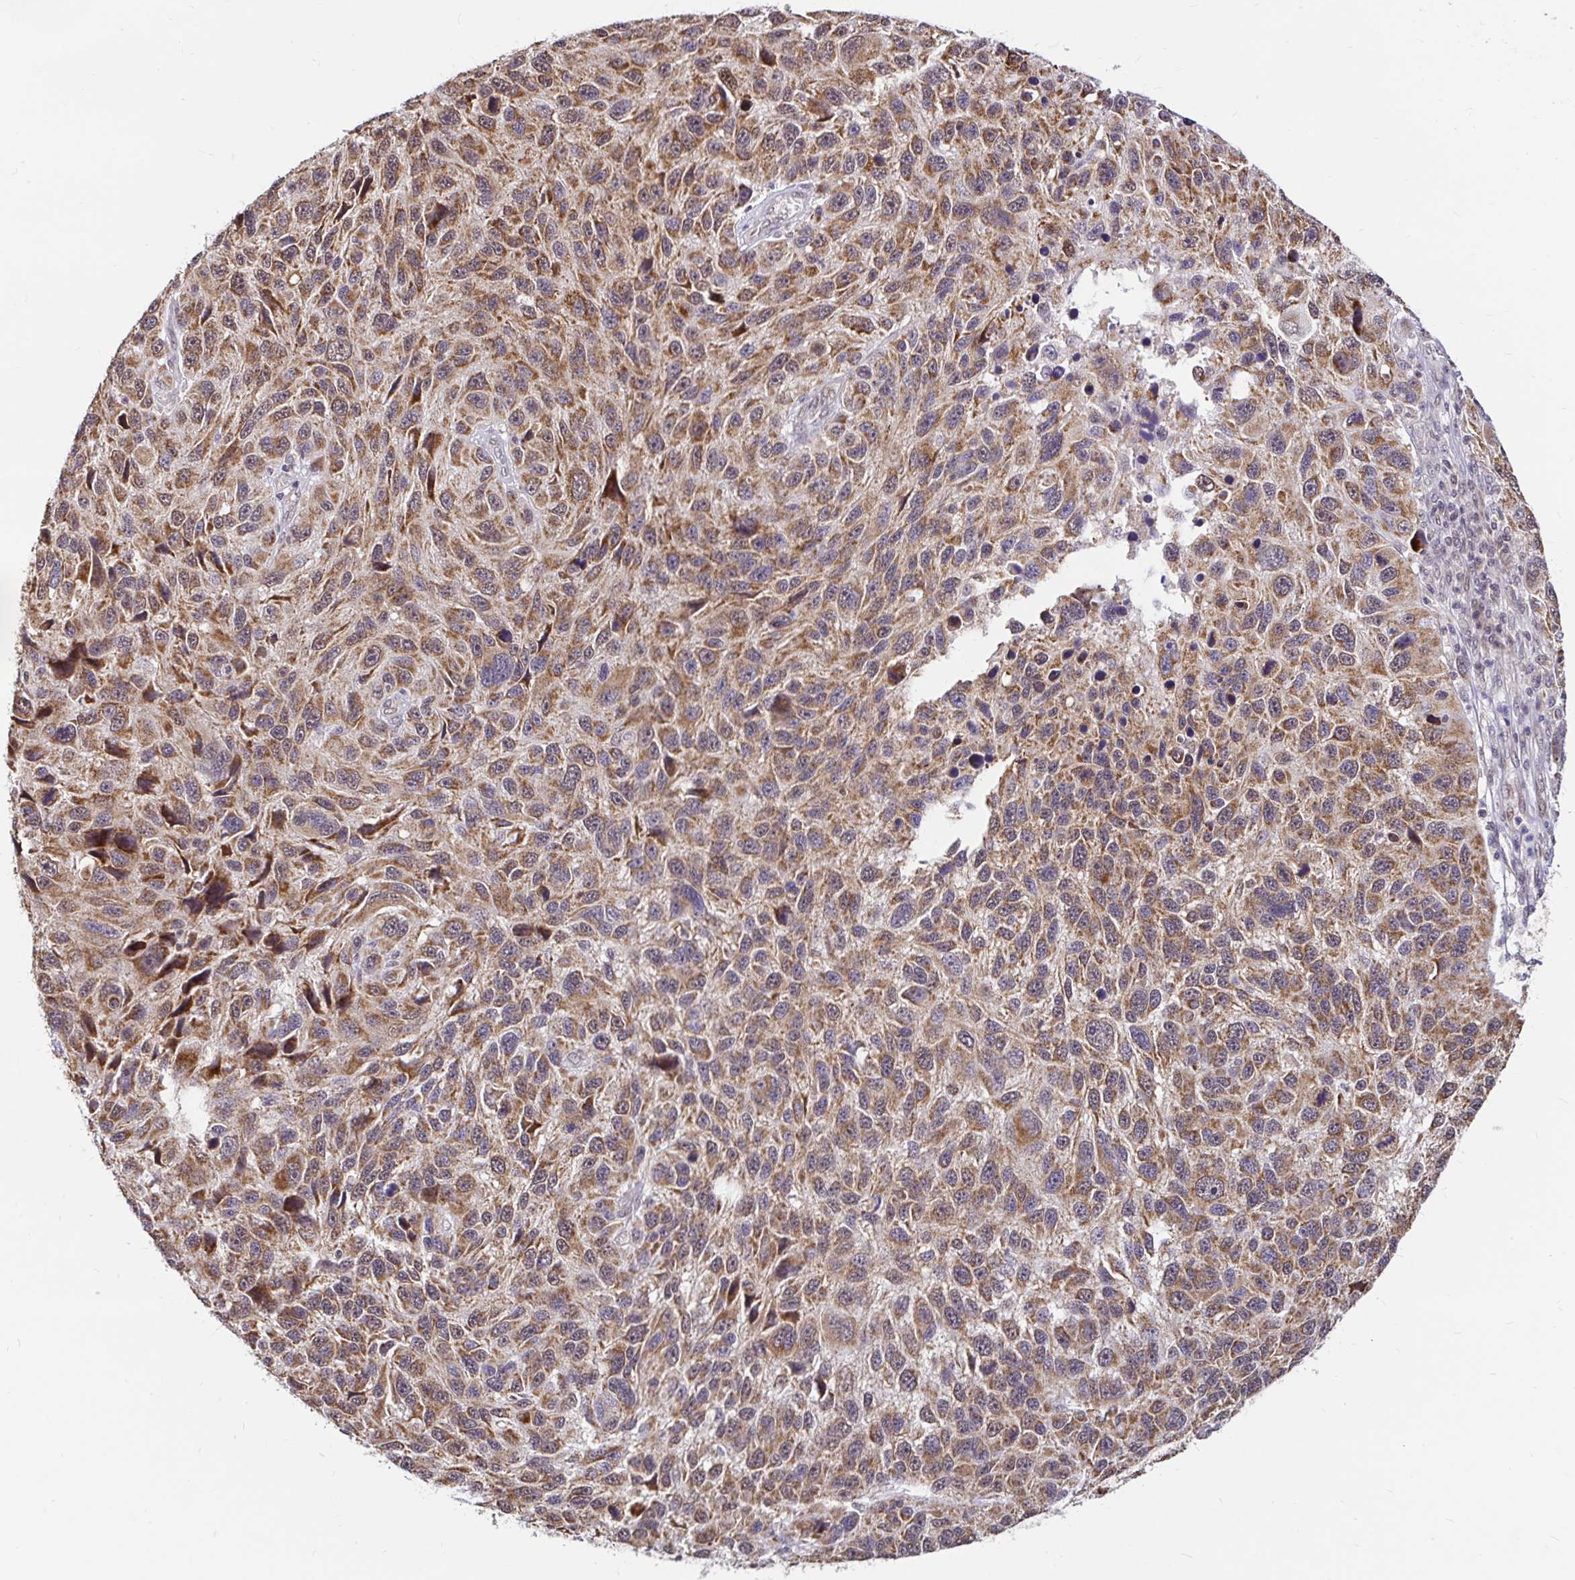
{"staining": {"intensity": "moderate", "quantity": ">75%", "location": "cytoplasmic/membranous"}, "tissue": "melanoma", "cell_type": "Tumor cells", "image_type": "cancer", "snomed": [{"axis": "morphology", "description": "Malignant melanoma, NOS"}, {"axis": "topography", "description": "Skin"}], "caption": "IHC of human melanoma shows medium levels of moderate cytoplasmic/membranous expression in approximately >75% of tumor cells.", "gene": "TIMM50", "patient": {"sex": "male", "age": 53}}